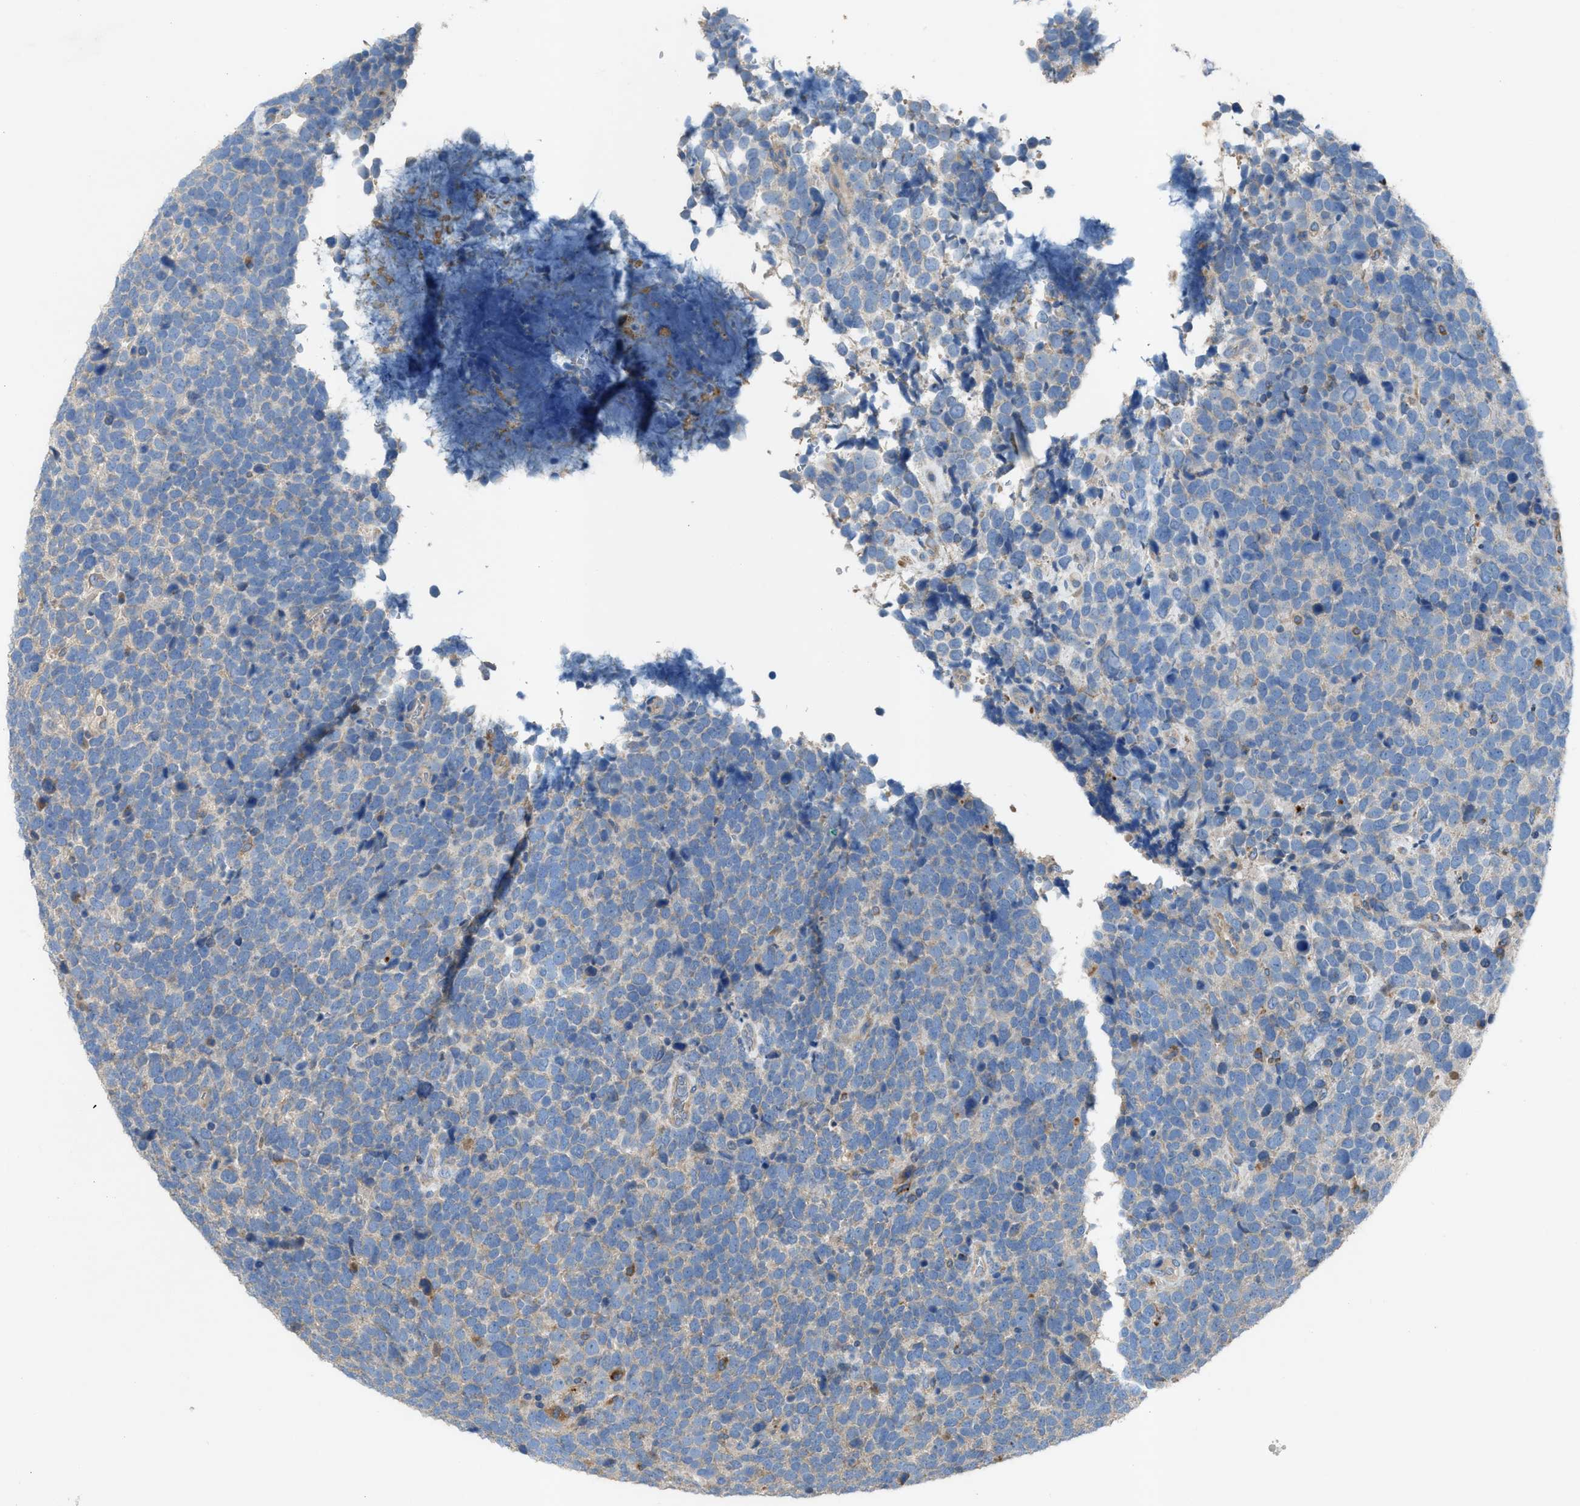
{"staining": {"intensity": "negative", "quantity": "none", "location": "none"}, "tissue": "urothelial cancer", "cell_type": "Tumor cells", "image_type": "cancer", "snomed": [{"axis": "morphology", "description": "Urothelial carcinoma, High grade"}, {"axis": "topography", "description": "Urinary bladder"}], "caption": "High power microscopy image of an immunohistochemistry histopathology image of high-grade urothelial carcinoma, revealing no significant positivity in tumor cells.", "gene": "AOAH", "patient": {"sex": "female", "age": 82}}